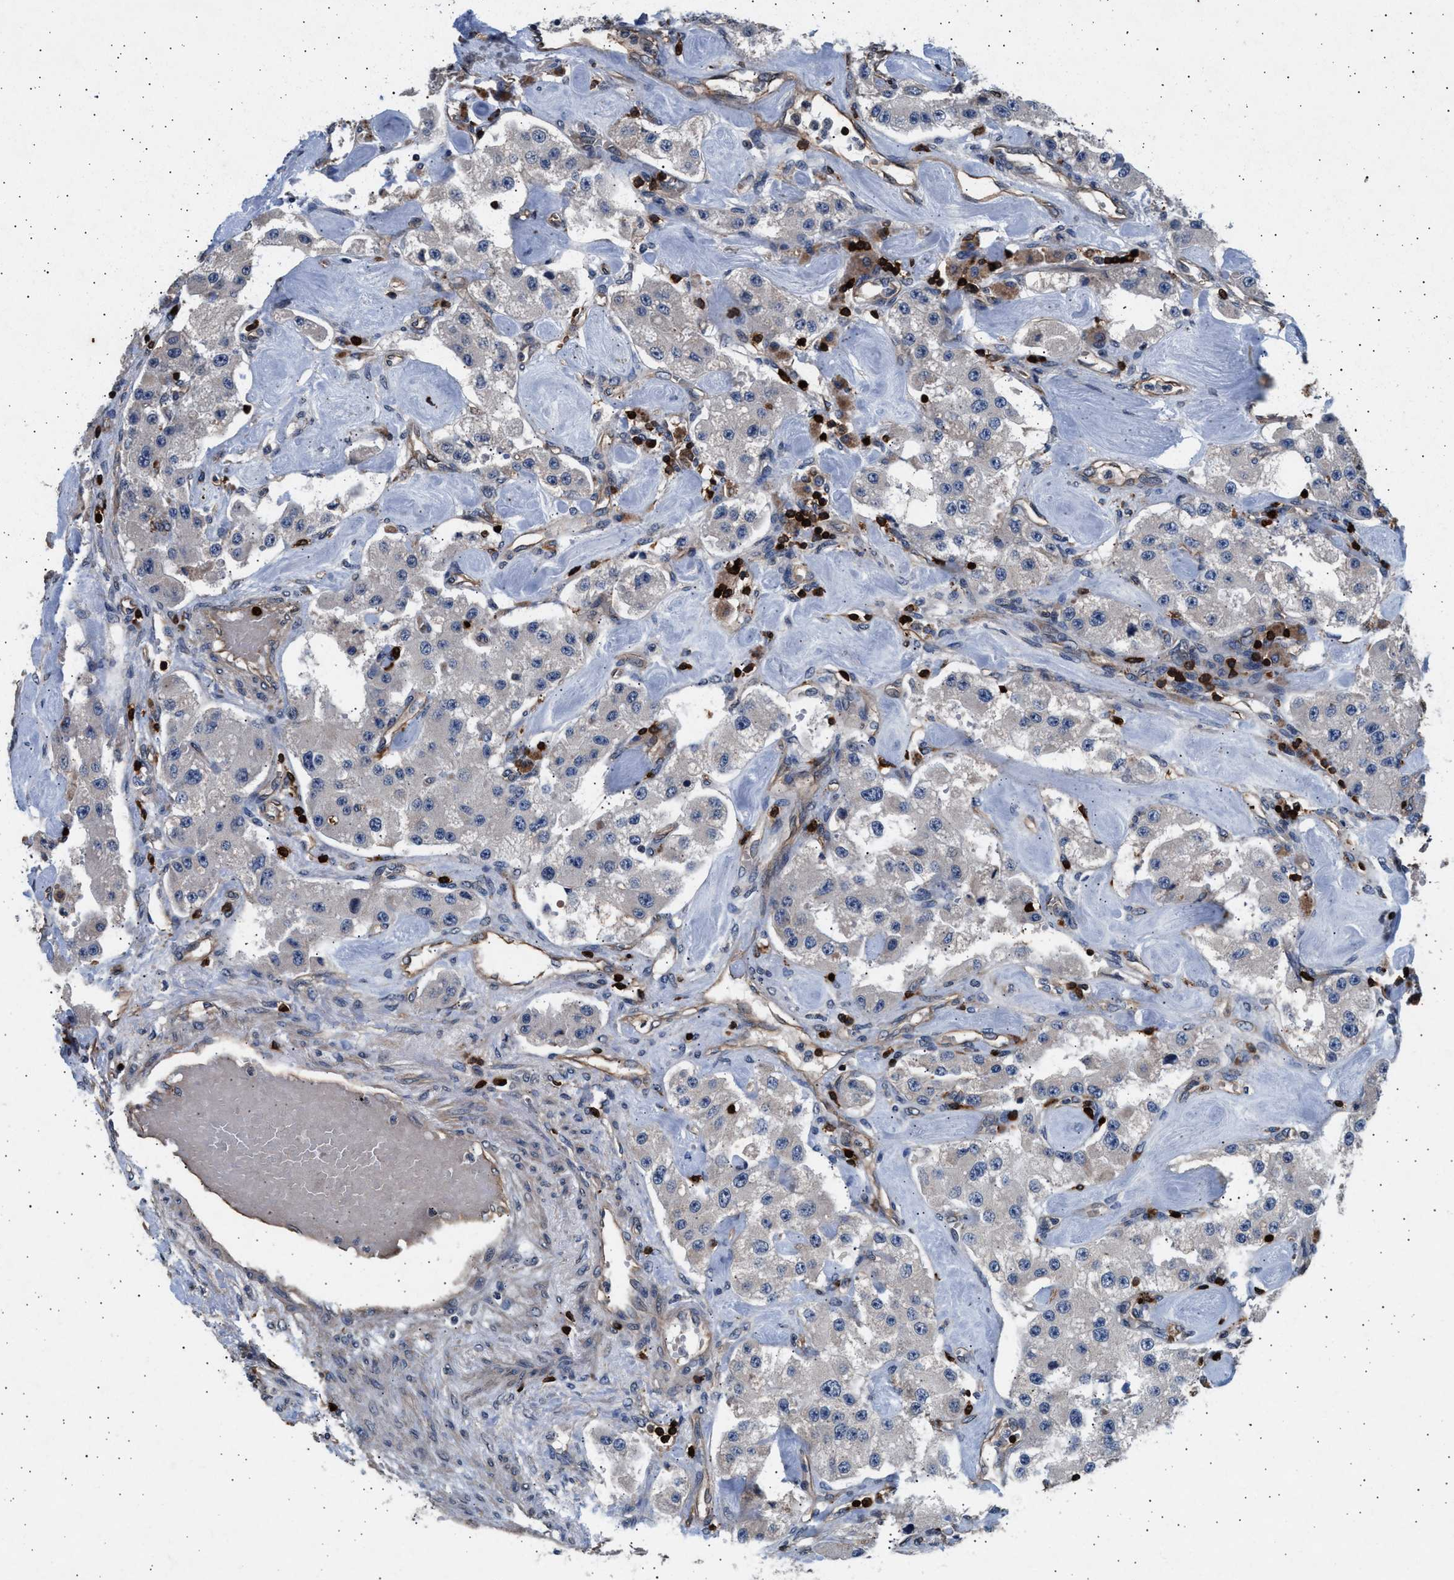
{"staining": {"intensity": "negative", "quantity": "none", "location": "none"}, "tissue": "carcinoid", "cell_type": "Tumor cells", "image_type": "cancer", "snomed": [{"axis": "morphology", "description": "Carcinoid, malignant, NOS"}, {"axis": "topography", "description": "Pancreas"}], "caption": "Immunohistochemical staining of human carcinoid shows no significant positivity in tumor cells.", "gene": "GRAP2", "patient": {"sex": "male", "age": 41}}